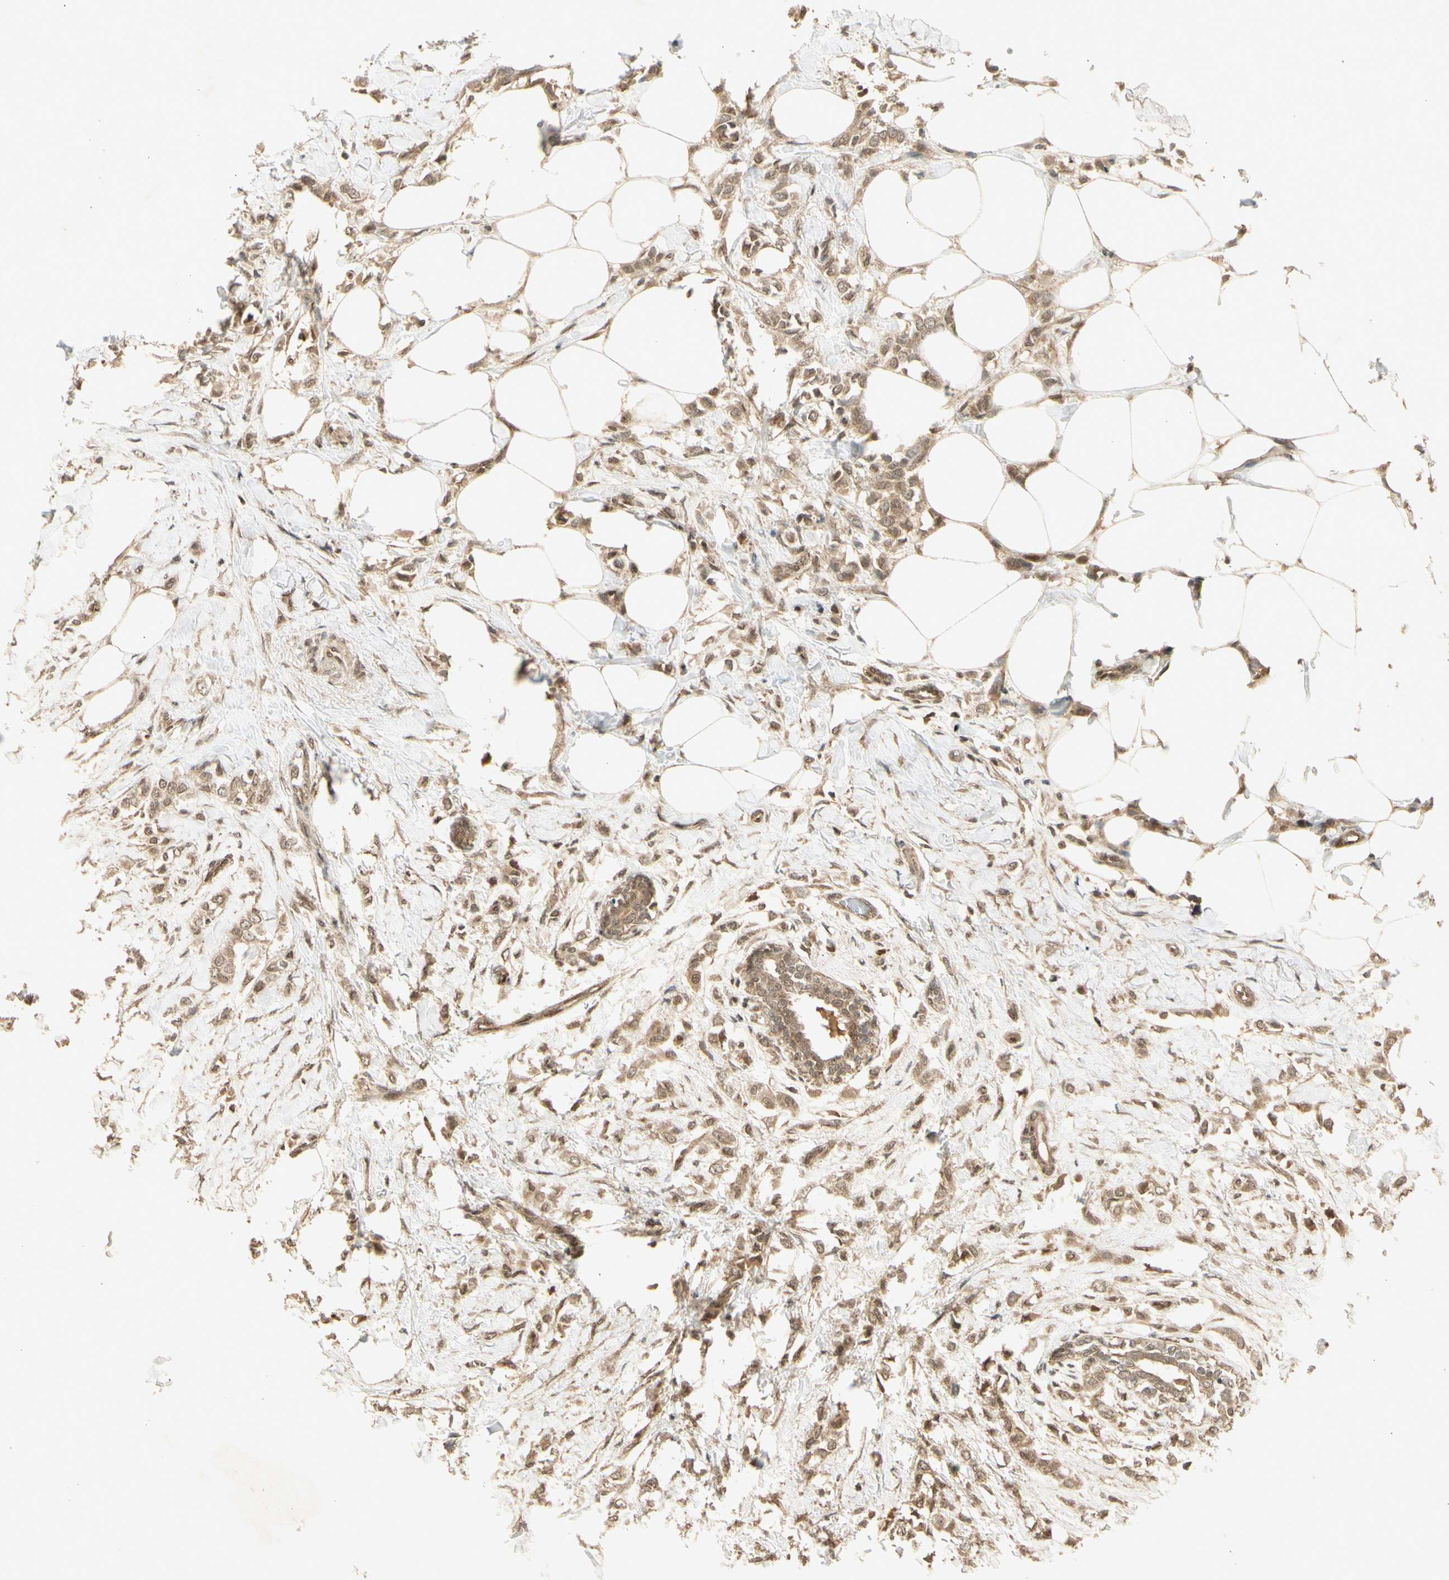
{"staining": {"intensity": "moderate", "quantity": ">75%", "location": "cytoplasmic/membranous,nuclear"}, "tissue": "breast cancer", "cell_type": "Tumor cells", "image_type": "cancer", "snomed": [{"axis": "morphology", "description": "Lobular carcinoma, in situ"}, {"axis": "morphology", "description": "Lobular carcinoma"}, {"axis": "topography", "description": "Breast"}], "caption": "Protein expression analysis of breast cancer (lobular carcinoma) exhibits moderate cytoplasmic/membranous and nuclear expression in approximately >75% of tumor cells.", "gene": "GMEB2", "patient": {"sex": "female", "age": 41}}